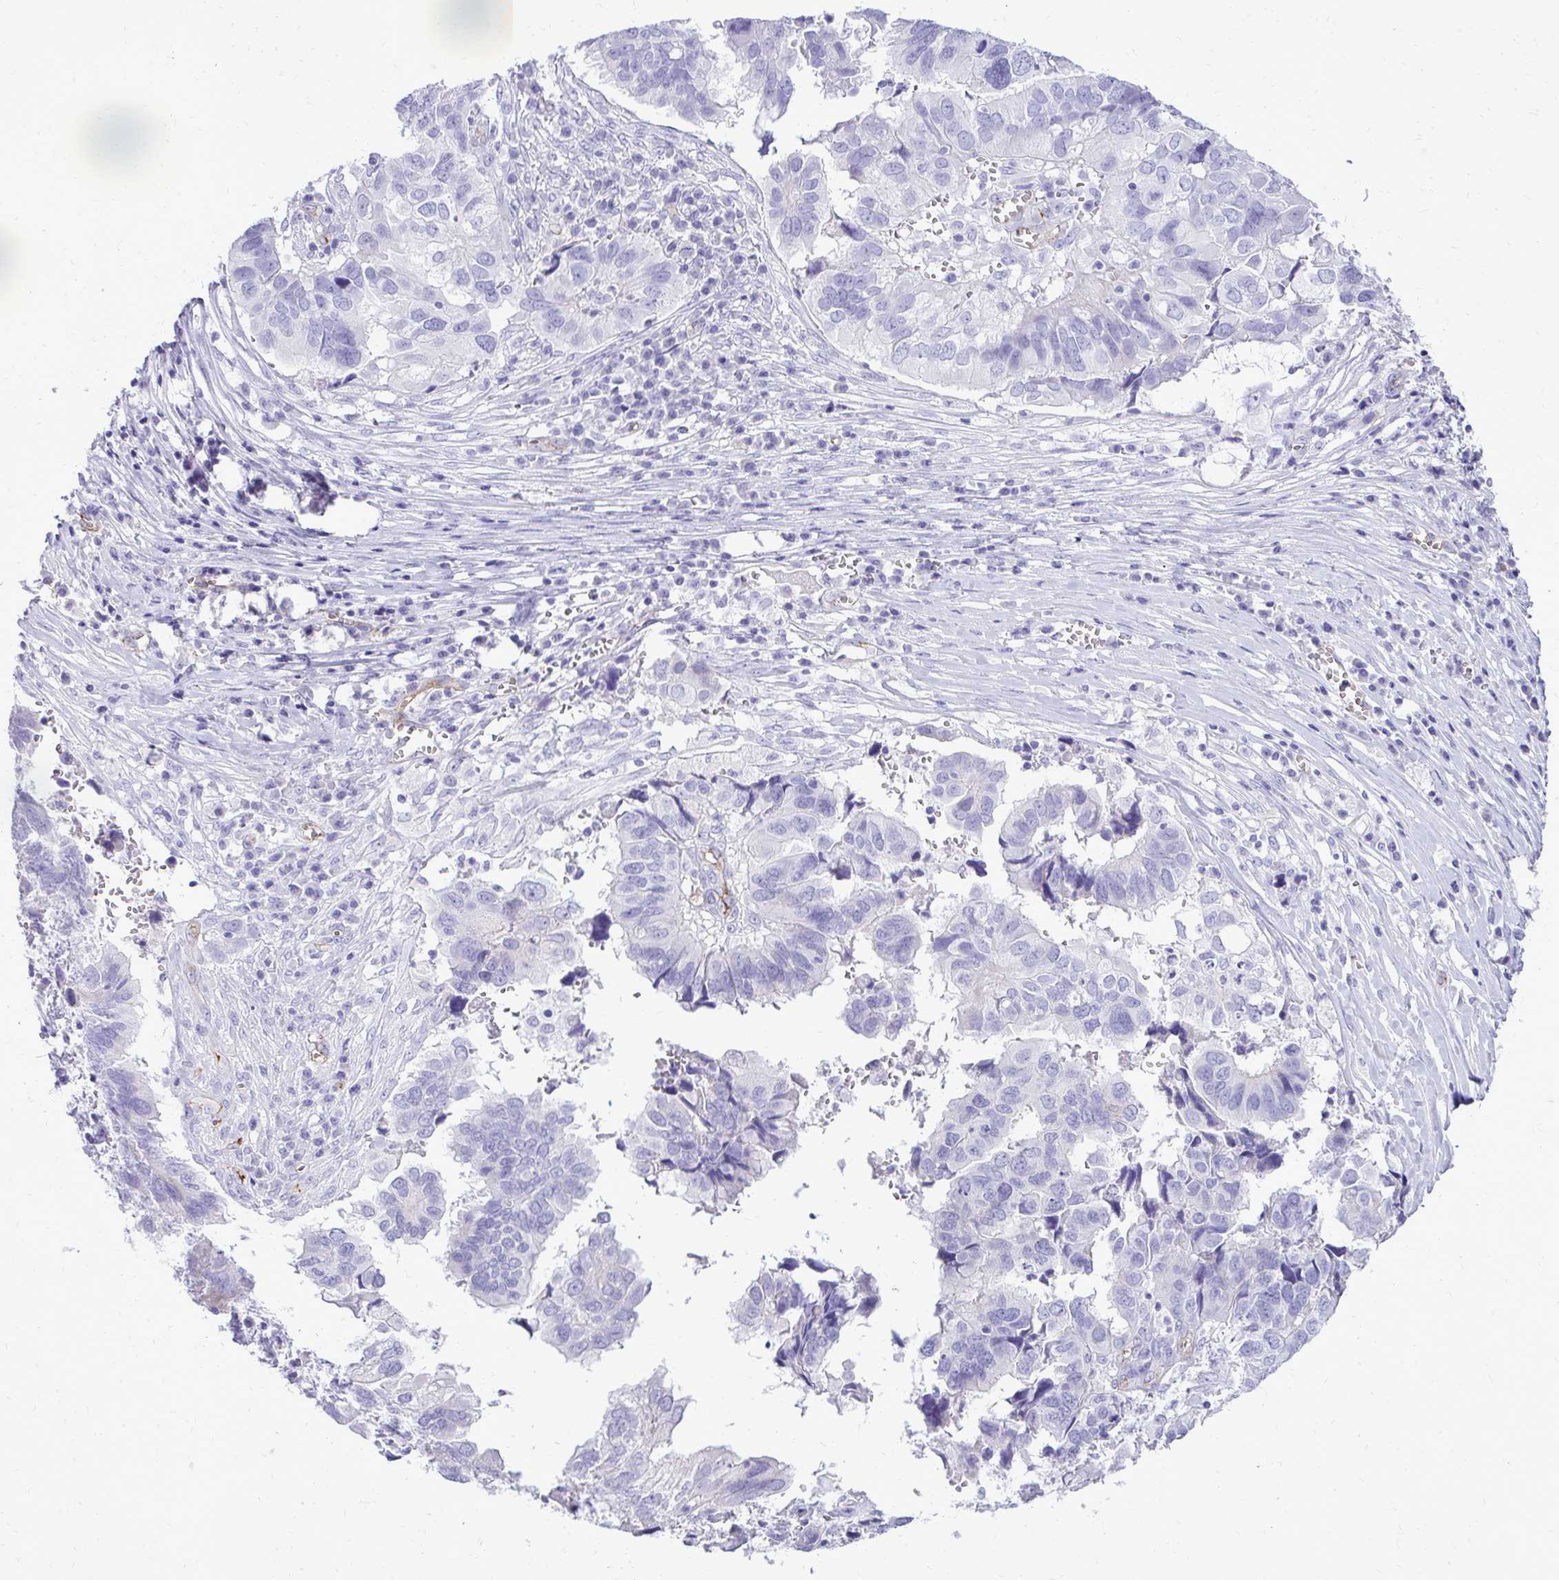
{"staining": {"intensity": "negative", "quantity": "none", "location": "none"}, "tissue": "ovarian cancer", "cell_type": "Tumor cells", "image_type": "cancer", "snomed": [{"axis": "morphology", "description": "Cystadenocarcinoma, serous, NOS"}, {"axis": "topography", "description": "Ovary"}], "caption": "DAB (3,3'-diaminobenzidine) immunohistochemical staining of serous cystadenocarcinoma (ovarian) reveals no significant staining in tumor cells. (DAB (3,3'-diaminobenzidine) IHC, high magnification).", "gene": "PELI3", "patient": {"sex": "female", "age": 79}}